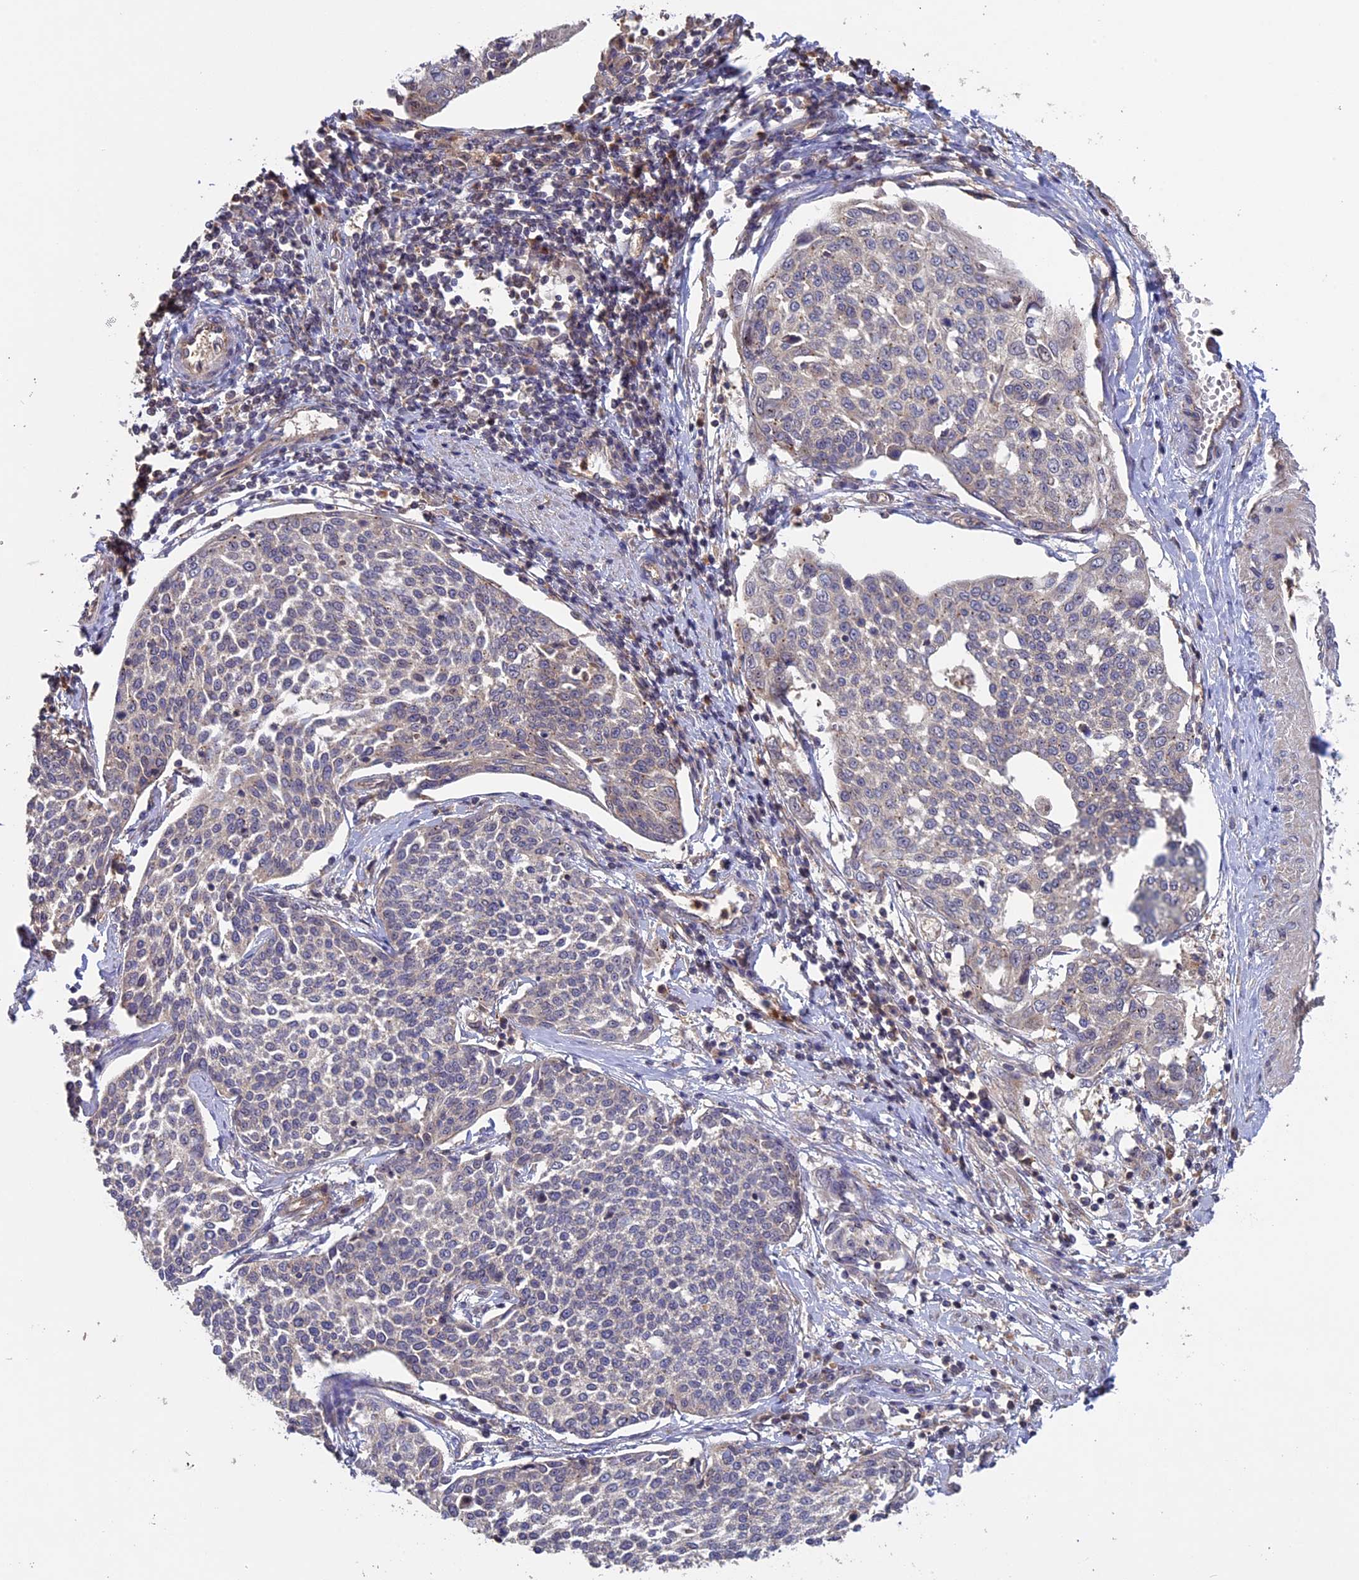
{"staining": {"intensity": "weak", "quantity": "<25%", "location": "cytoplasmic/membranous"}, "tissue": "cervical cancer", "cell_type": "Tumor cells", "image_type": "cancer", "snomed": [{"axis": "morphology", "description": "Squamous cell carcinoma, NOS"}, {"axis": "topography", "description": "Cervix"}], "caption": "Tumor cells are negative for protein expression in human cervical cancer (squamous cell carcinoma).", "gene": "FERMT1", "patient": {"sex": "female", "age": 34}}